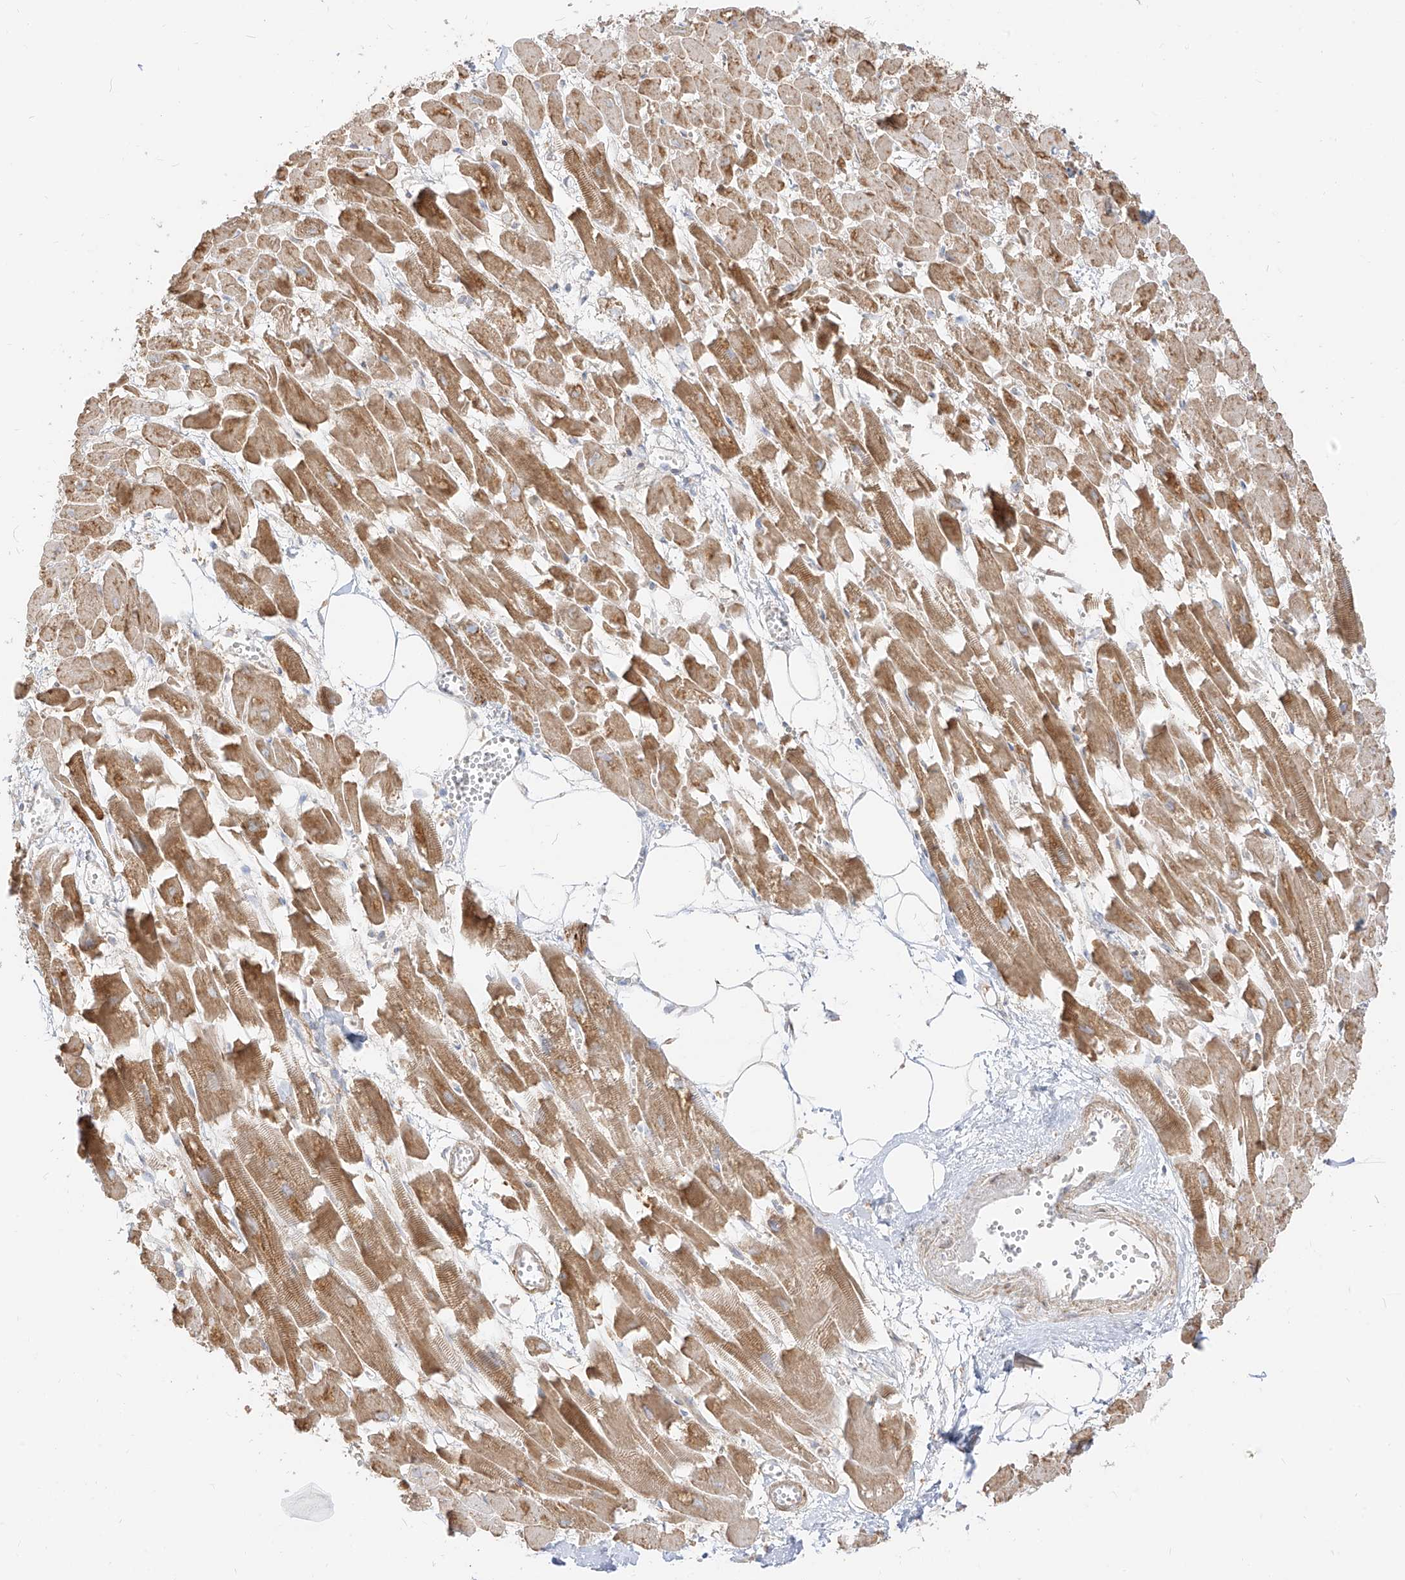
{"staining": {"intensity": "moderate", "quantity": ">75%", "location": "cytoplasmic/membranous"}, "tissue": "heart muscle", "cell_type": "Cardiomyocytes", "image_type": "normal", "snomed": [{"axis": "morphology", "description": "Normal tissue, NOS"}, {"axis": "topography", "description": "Heart"}], "caption": "Protein staining of unremarkable heart muscle exhibits moderate cytoplasmic/membranous positivity in approximately >75% of cardiomyocytes. The staining was performed using DAB, with brown indicating positive protein expression. Nuclei are stained blue with hematoxylin.", "gene": "ZIM3", "patient": {"sex": "female", "age": 64}}